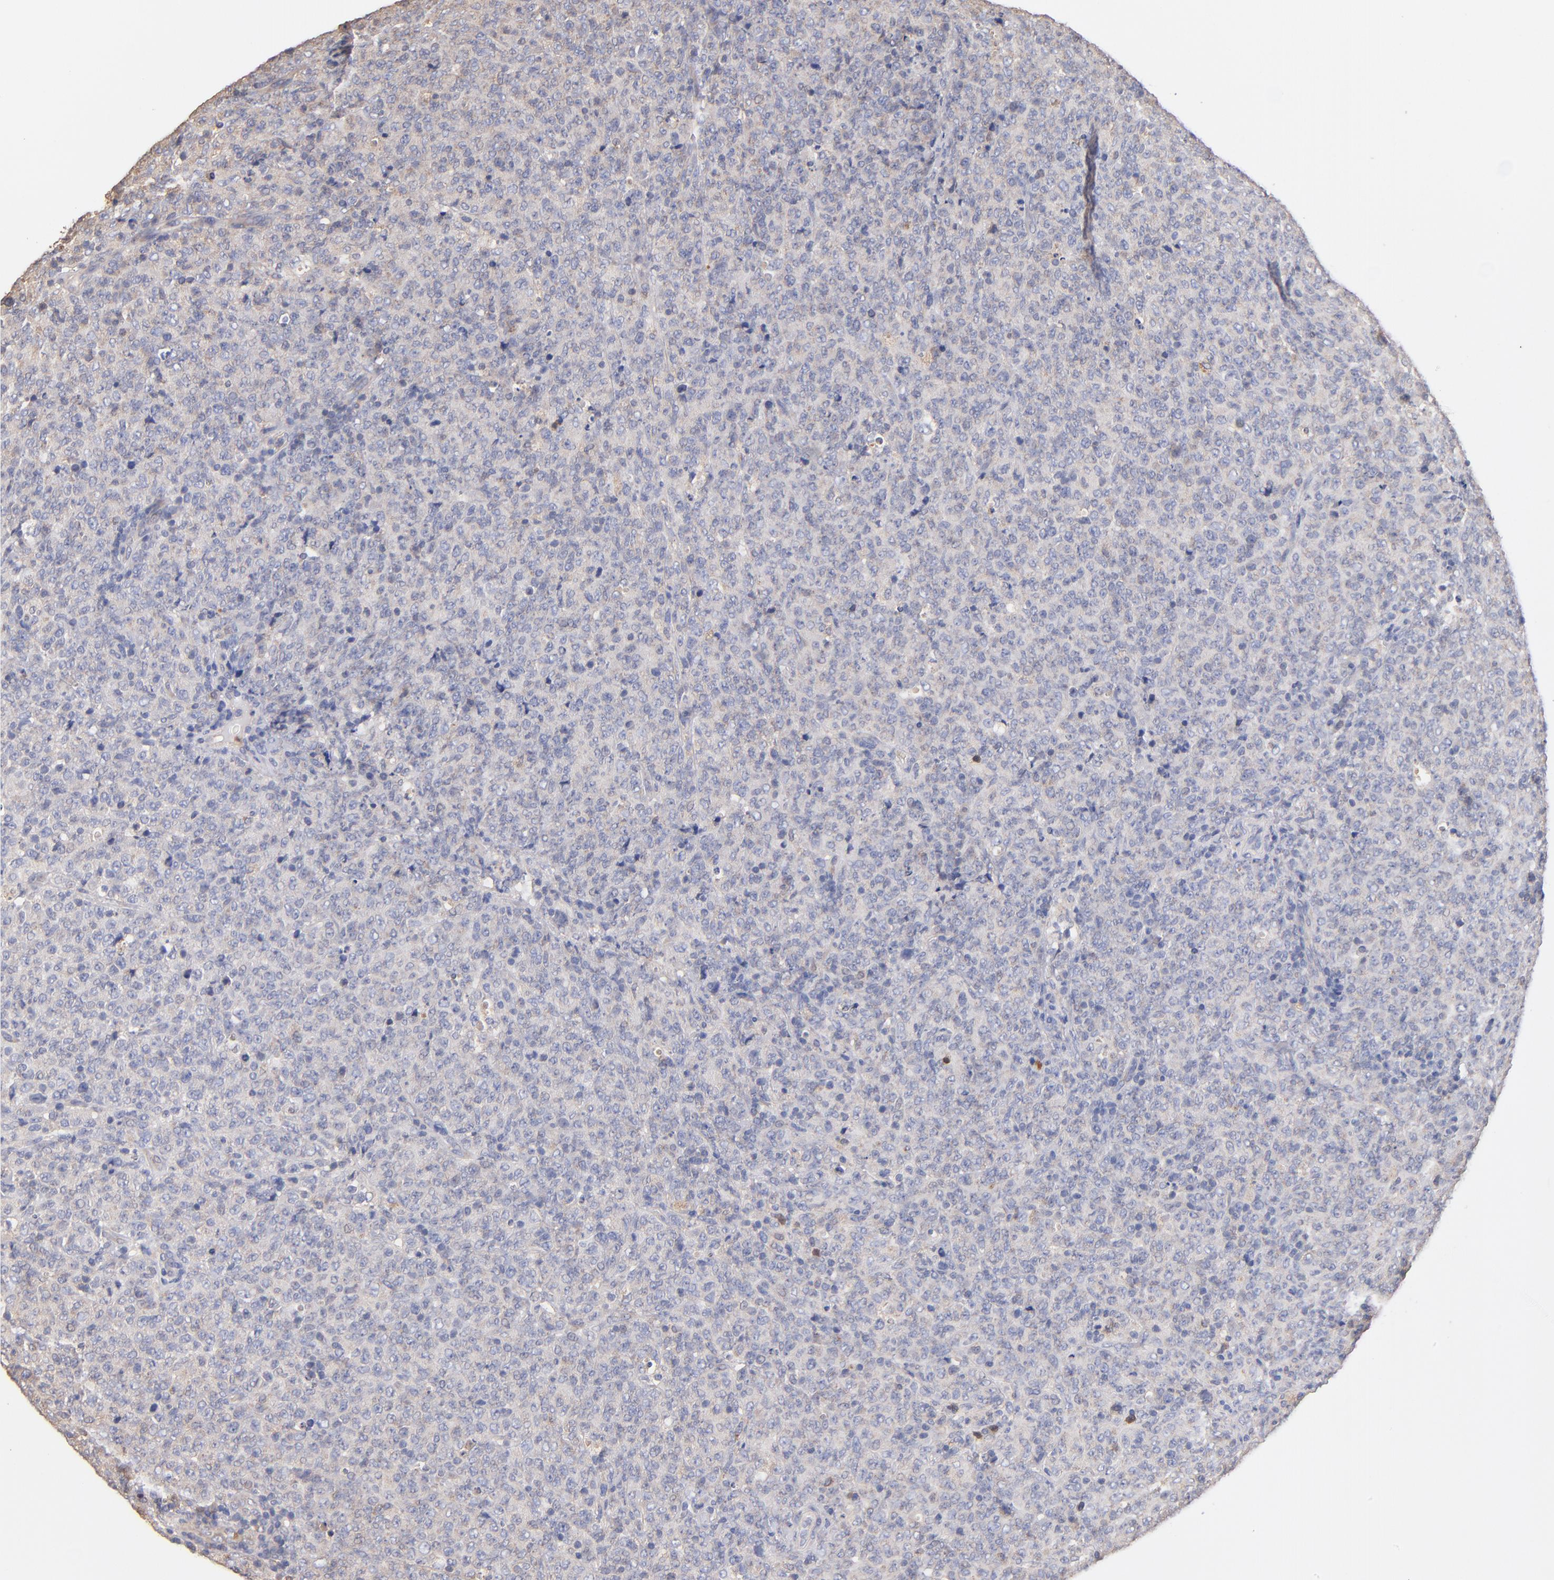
{"staining": {"intensity": "negative", "quantity": "none", "location": "none"}, "tissue": "lymphoma", "cell_type": "Tumor cells", "image_type": "cancer", "snomed": [{"axis": "morphology", "description": "Malignant lymphoma, non-Hodgkin's type, High grade"}, {"axis": "topography", "description": "Tonsil"}], "caption": "Tumor cells show no significant staining in lymphoma.", "gene": "RO60", "patient": {"sex": "female", "age": 36}}